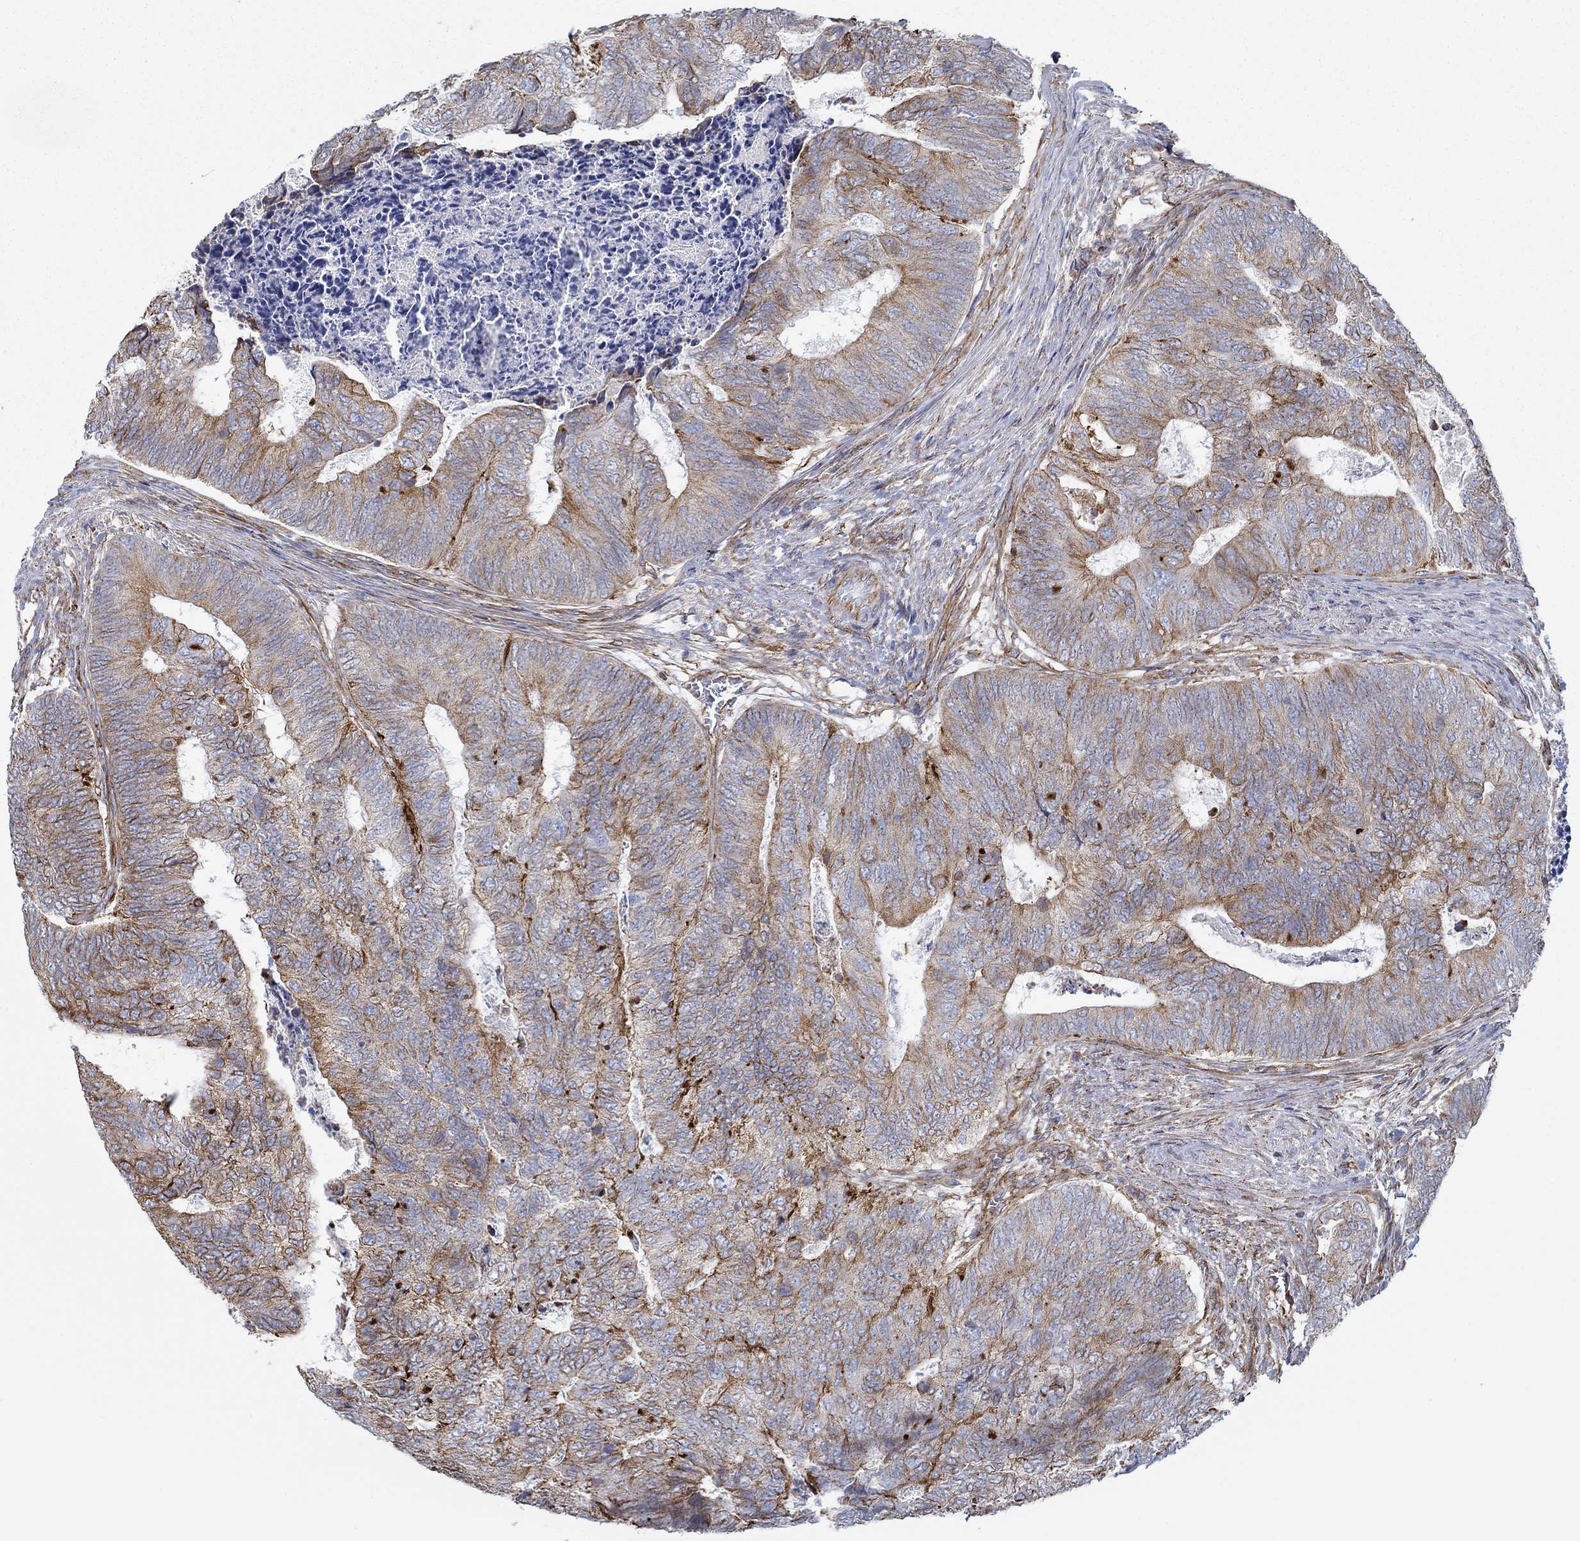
{"staining": {"intensity": "strong", "quantity": "<25%", "location": "cytoplasmic/membranous"}, "tissue": "colorectal cancer", "cell_type": "Tumor cells", "image_type": "cancer", "snomed": [{"axis": "morphology", "description": "Adenocarcinoma, NOS"}, {"axis": "topography", "description": "Colon"}], "caption": "Approximately <25% of tumor cells in human adenocarcinoma (colorectal) exhibit strong cytoplasmic/membranous protein expression as visualized by brown immunohistochemical staining.", "gene": "STC2", "patient": {"sex": "female", "age": 67}}